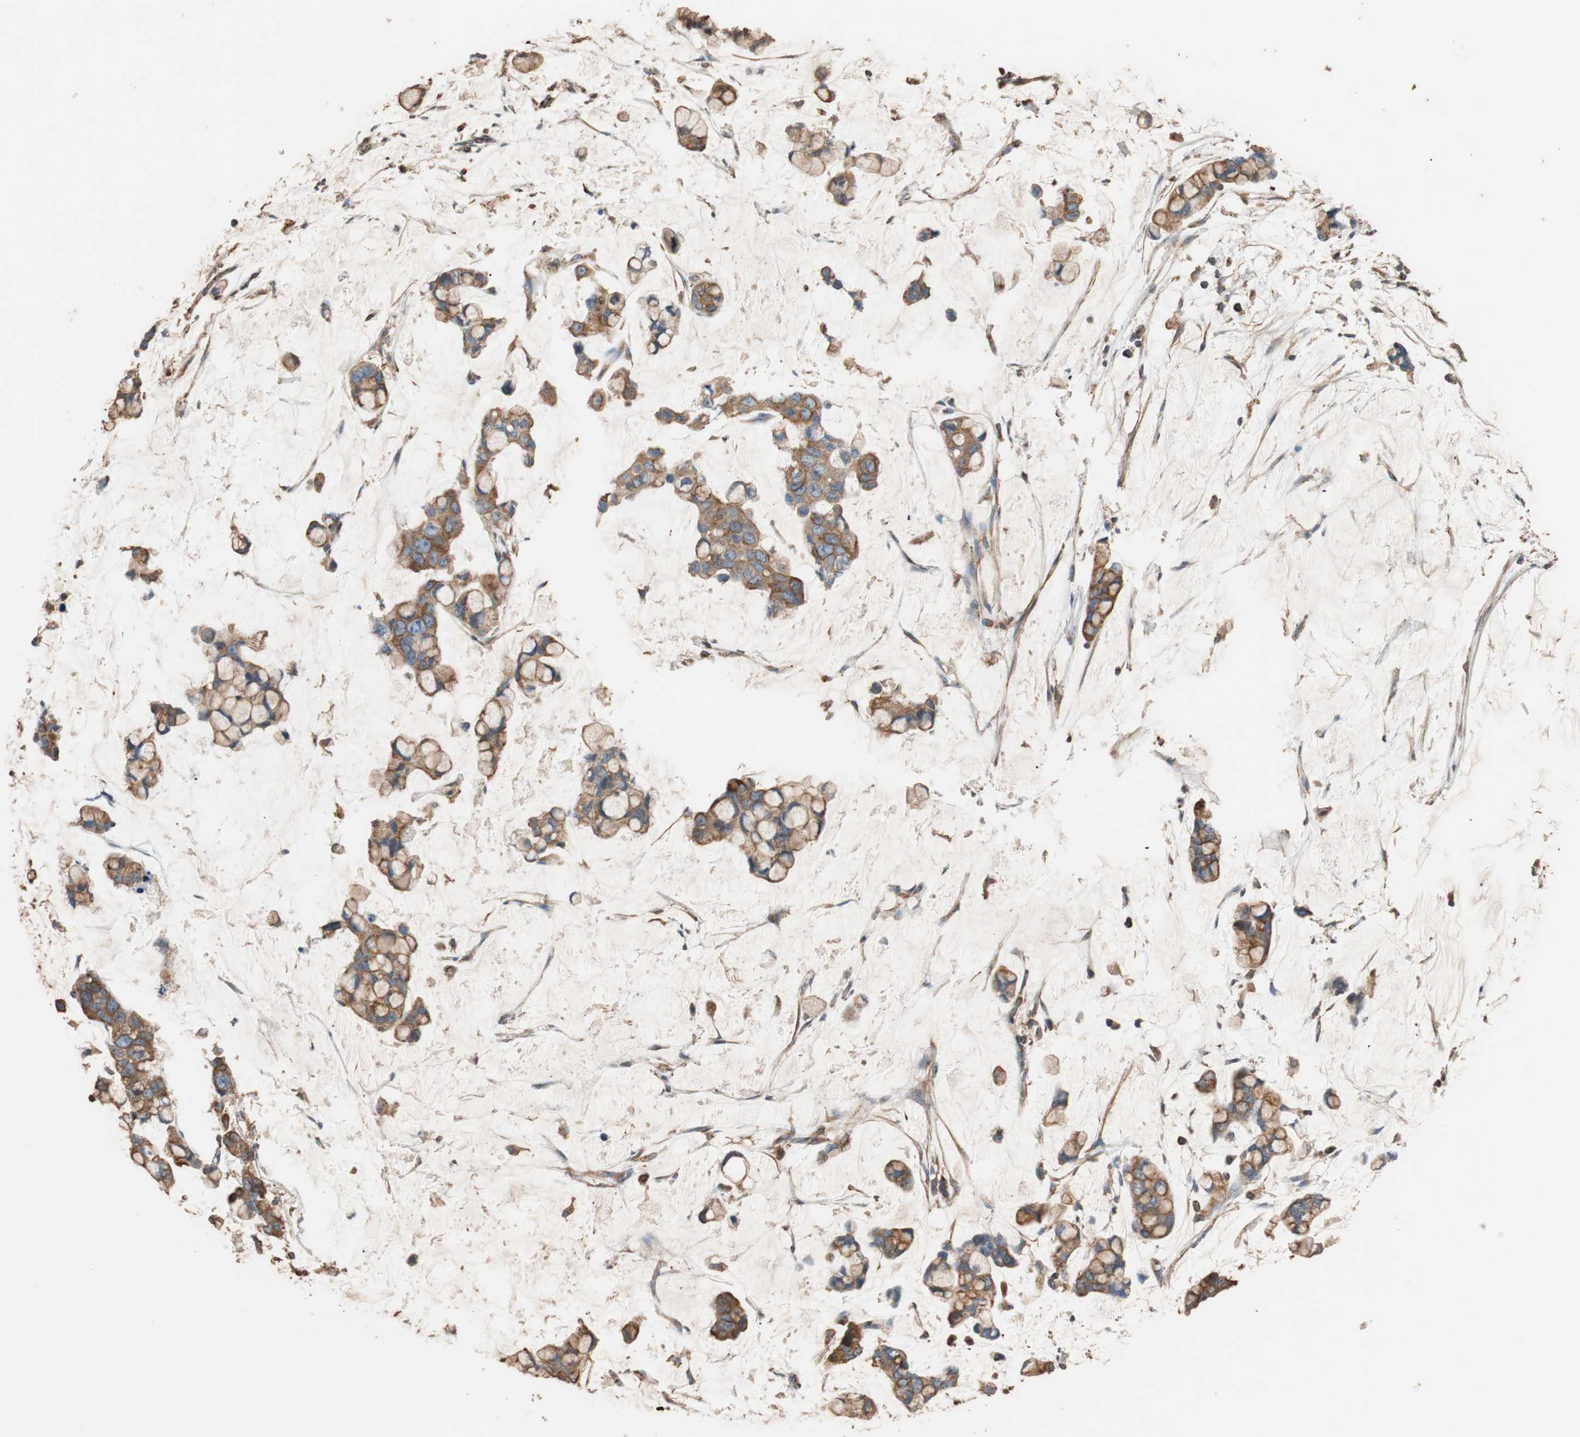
{"staining": {"intensity": "moderate", "quantity": ">75%", "location": "cytoplasmic/membranous"}, "tissue": "stomach cancer", "cell_type": "Tumor cells", "image_type": "cancer", "snomed": [{"axis": "morphology", "description": "Adenocarcinoma, NOS"}, {"axis": "topography", "description": "Stomach, lower"}], "caption": "High-magnification brightfield microscopy of stomach cancer (adenocarcinoma) stained with DAB (brown) and counterstained with hematoxylin (blue). tumor cells exhibit moderate cytoplasmic/membranous staining is appreciated in approximately>75% of cells.", "gene": "TUBB", "patient": {"sex": "male", "age": 84}}